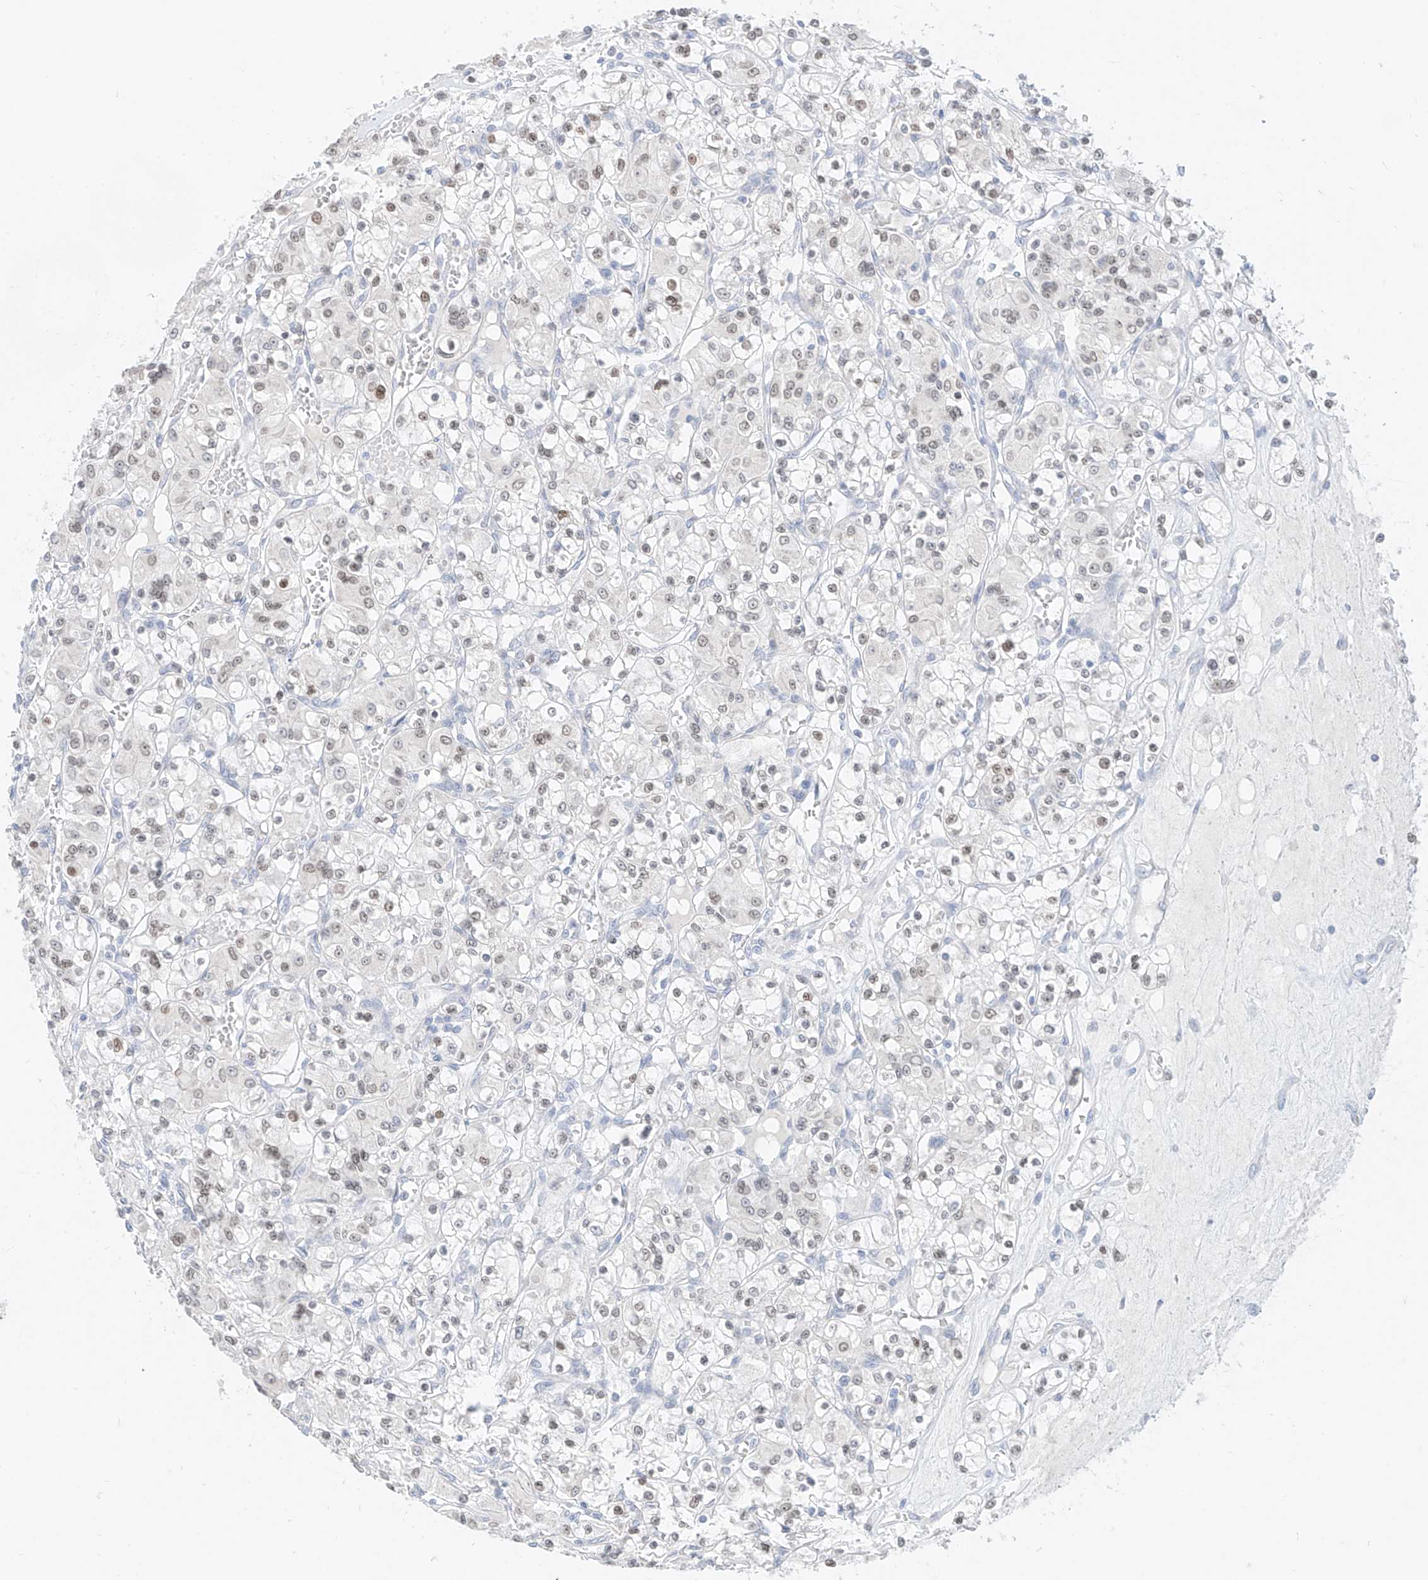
{"staining": {"intensity": "moderate", "quantity": "25%-75%", "location": "nuclear"}, "tissue": "renal cancer", "cell_type": "Tumor cells", "image_type": "cancer", "snomed": [{"axis": "morphology", "description": "Adenocarcinoma, NOS"}, {"axis": "topography", "description": "Kidney"}], "caption": "A micrograph of human renal adenocarcinoma stained for a protein demonstrates moderate nuclear brown staining in tumor cells.", "gene": "BARX2", "patient": {"sex": "female", "age": 59}}